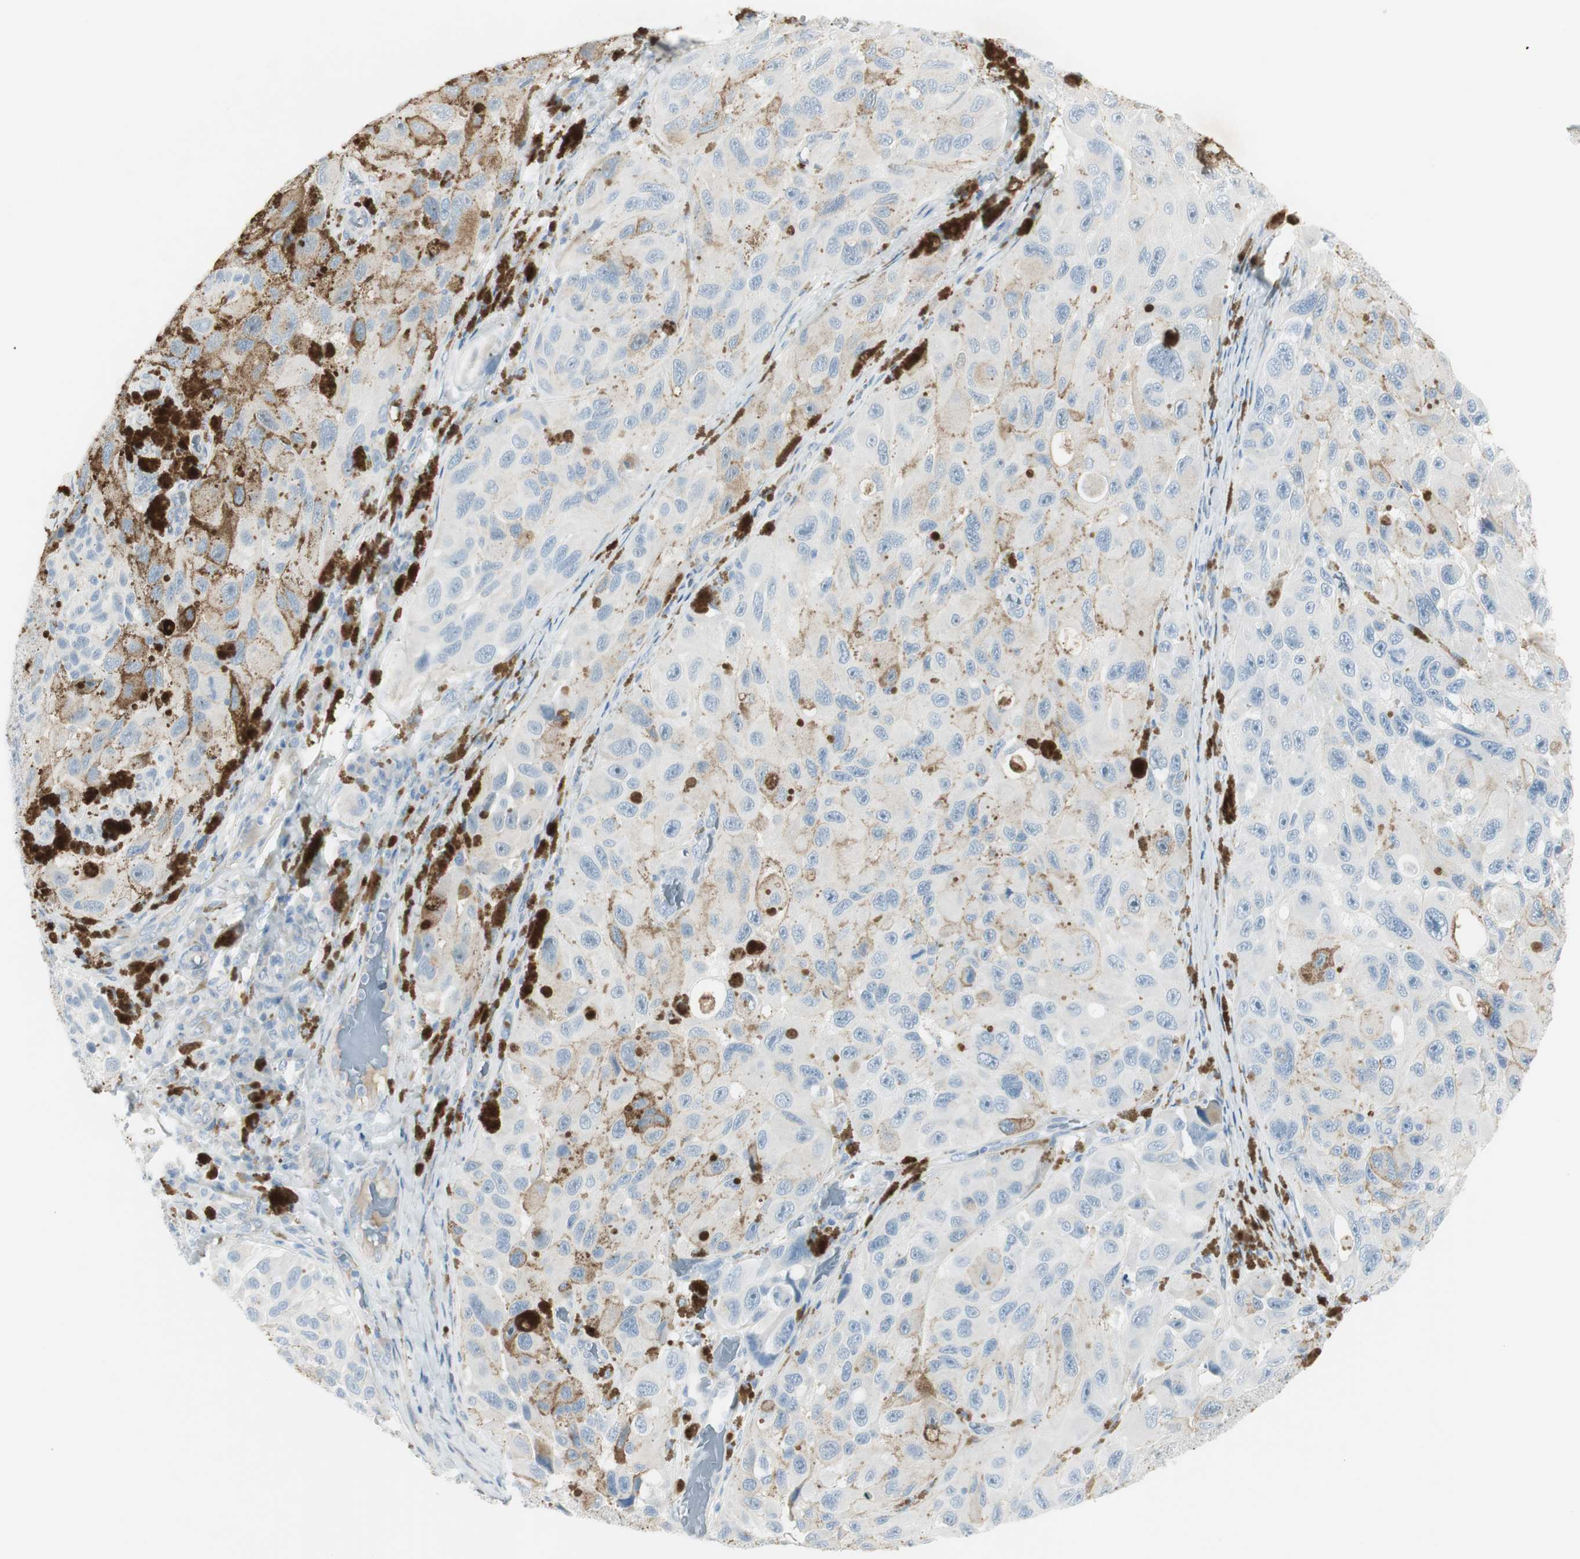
{"staining": {"intensity": "negative", "quantity": "none", "location": "none"}, "tissue": "melanoma", "cell_type": "Tumor cells", "image_type": "cancer", "snomed": [{"axis": "morphology", "description": "Malignant melanoma, NOS"}, {"axis": "topography", "description": "Skin"}], "caption": "IHC image of melanoma stained for a protein (brown), which displays no expression in tumor cells.", "gene": "CACNA2D1", "patient": {"sex": "female", "age": 73}}